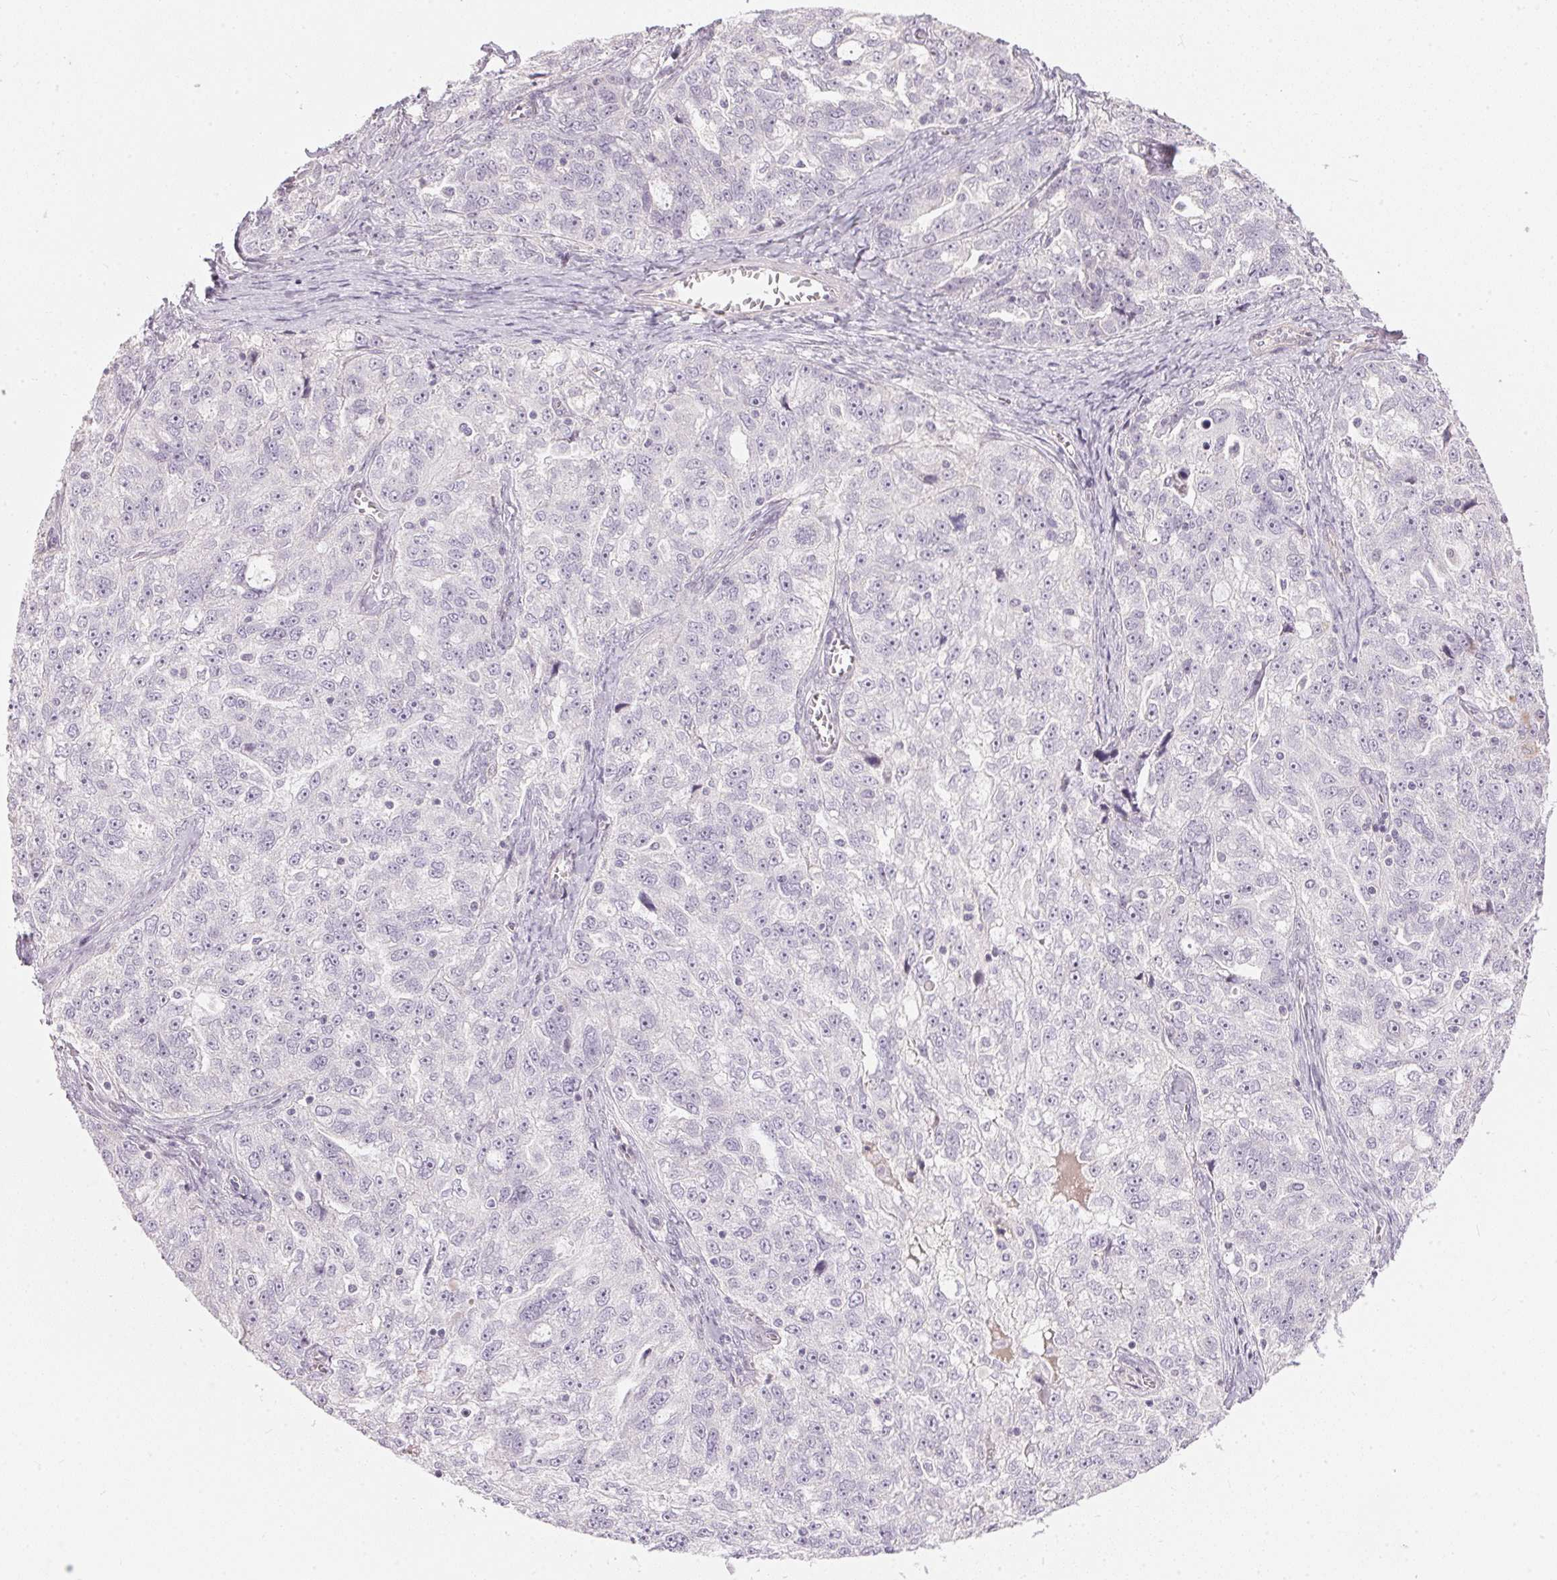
{"staining": {"intensity": "negative", "quantity": "none", "location": "none"}, "tissue": "ovarian cancer", "cell_type": "Tumor cells", "image_type": "cancer", "snomed": [{"axis": "morphology", "description": "Cystadenocarcinoma, serous, NOS"}, {"axis": "topography", "description": "Ovary"}], "caption": "IHC photomicrograph of neoplastic tissue: ovarian serous cystadenocarcinoma stained with DAB (3,3'-diaminobenzidine) shows no significant protein staining in tumor cells.", "gene": "GDAP1L1", "patient": {"sex": "female", "age": 51}}